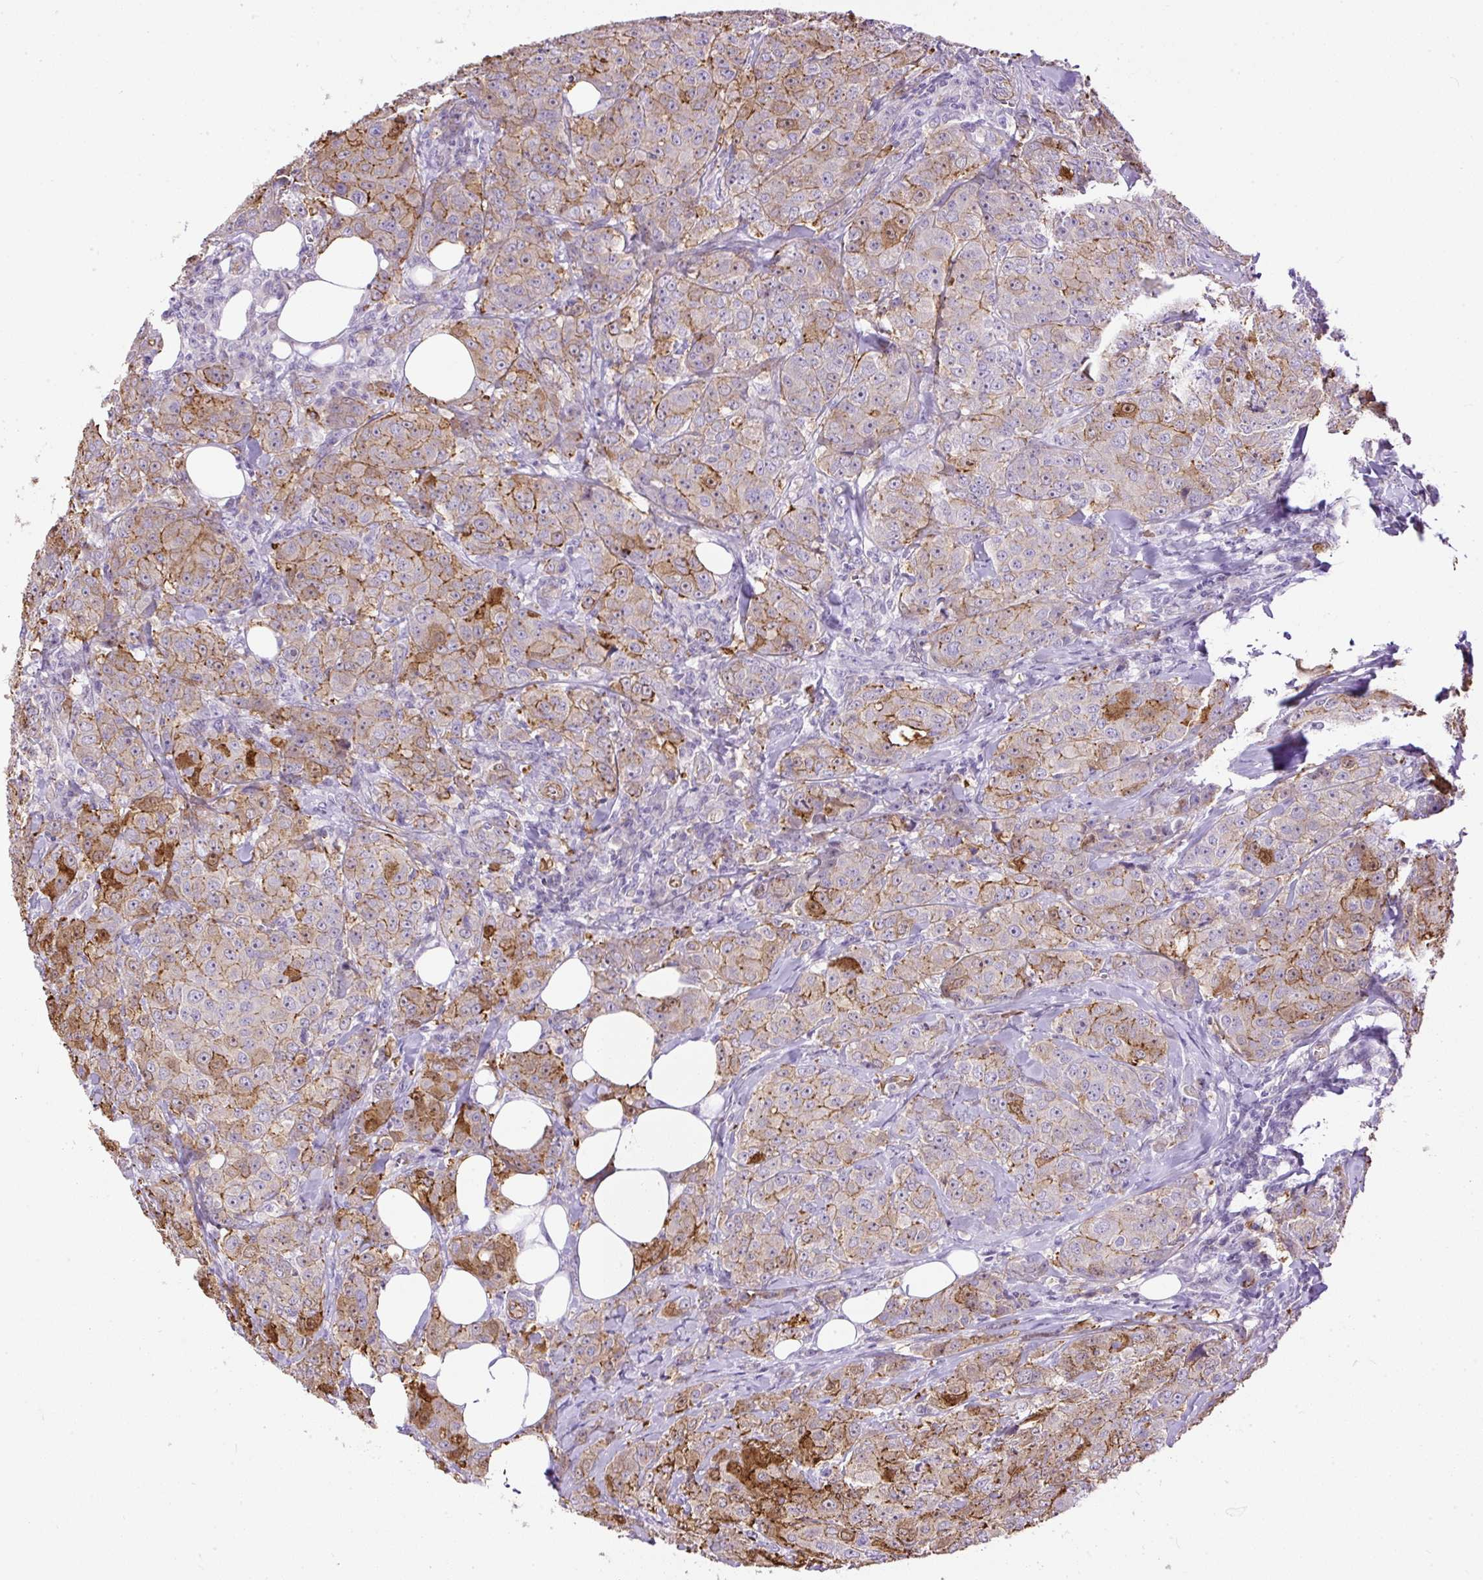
{"staining": {"intensity": "moderate", "quantity": "25%-75%", "location": "cytoplasmic/membranous"}, "tissue": "breast cancer", "cell_type": "Tumor cells", "image_type": "cancer", "snomed": [{"axis": "morphology", "description": "Duct carcinoma"}, {"axis": "topography", "description": "Breast"}], "caption": "Human breast intraductal carcinoma stained with a protein marker exhibits moderate staining in tumor cells.", "gene": "MAGEB16", "patient": {"sex": "female", "age": 43}}